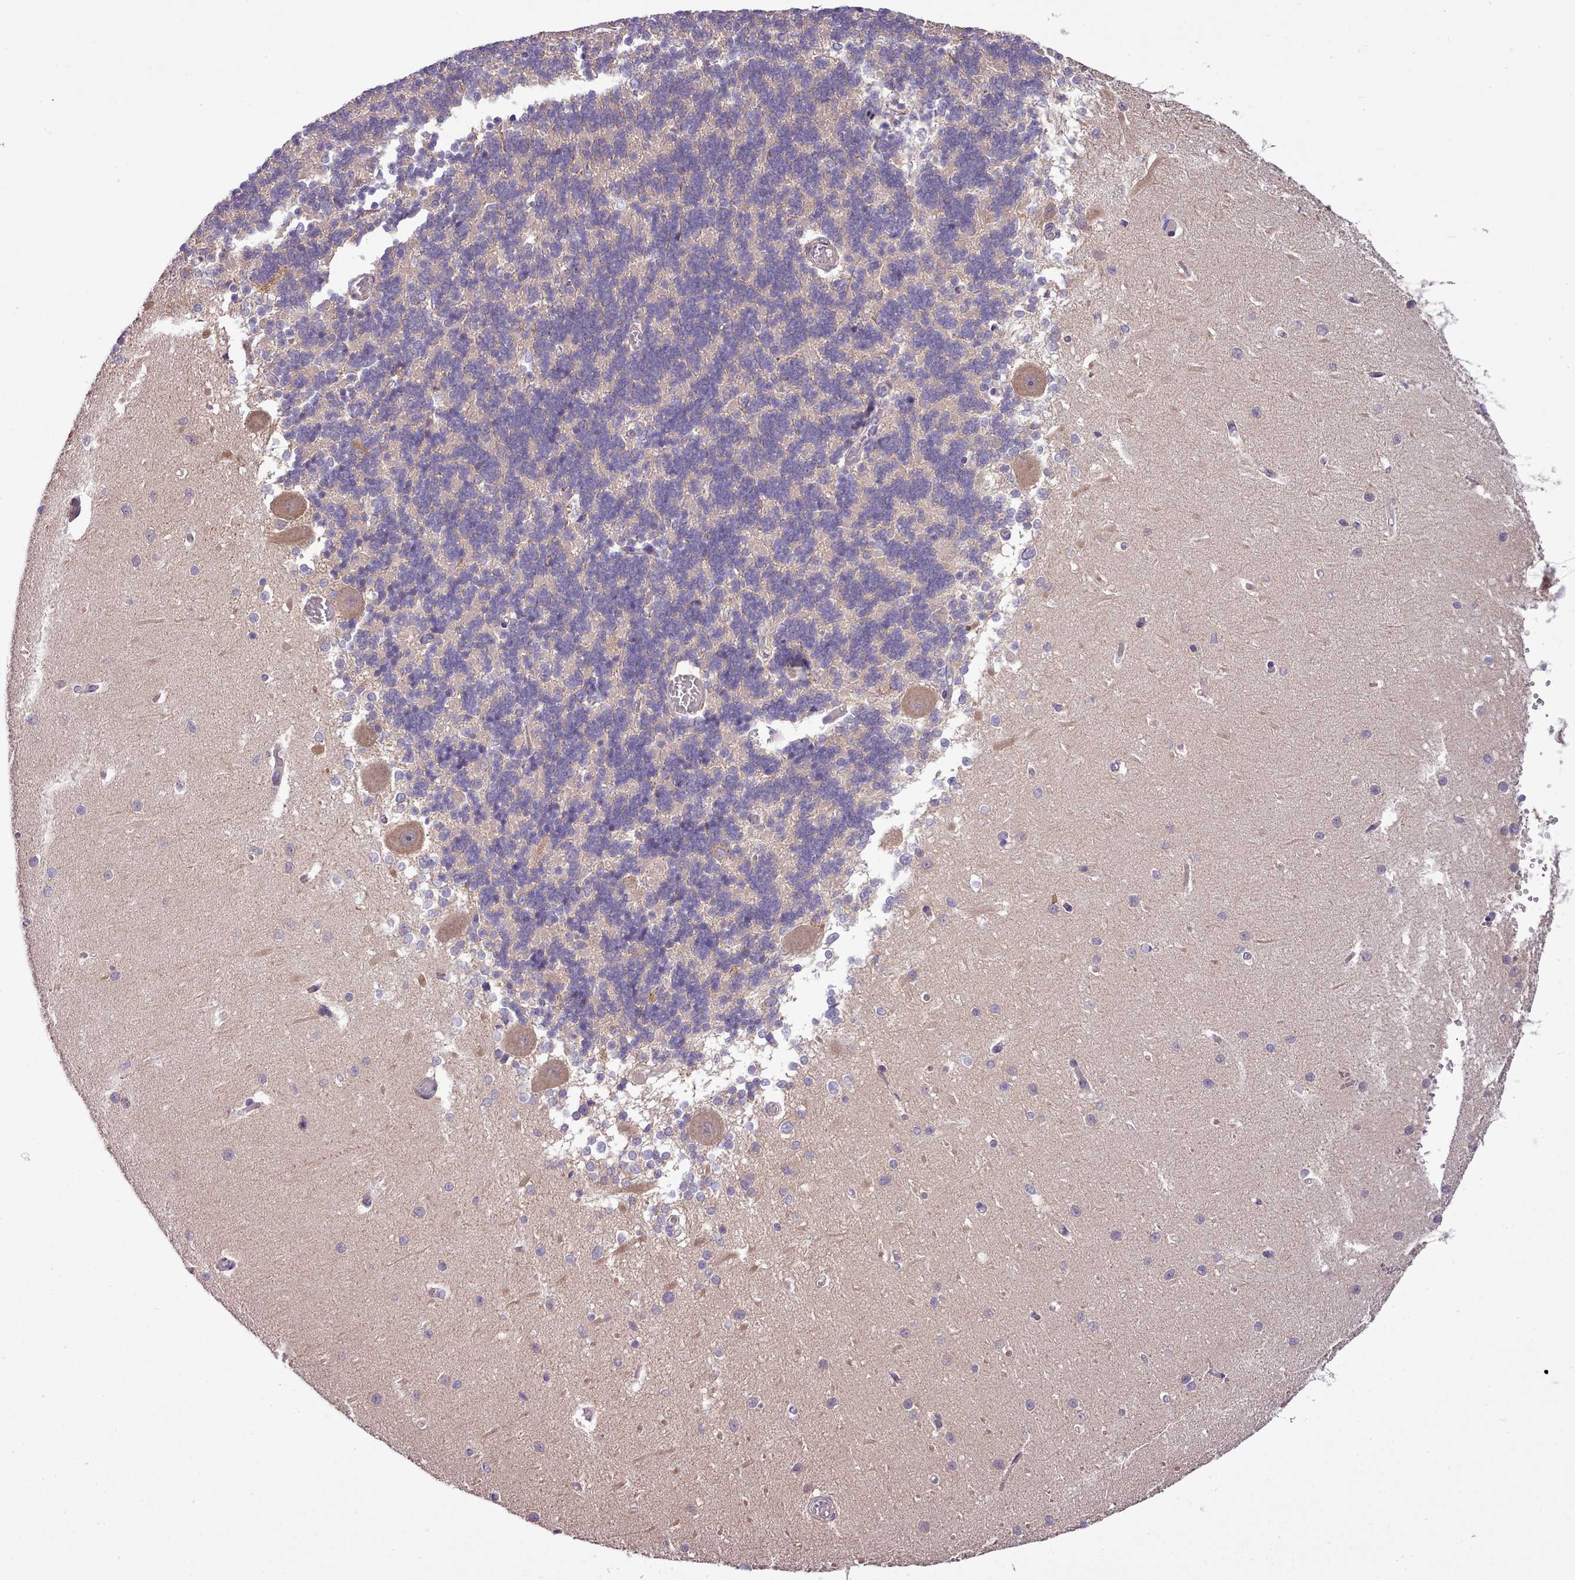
{"staining": {"intensity": "negative", "quantity": "none", "location": "none"}, "tissue": "cerebellum", "cell_type": "Cells in granular layer", "image_type": "normal", "snomed": [{"axis": "morphology", "description": "Normal tissue, NOS"}, {"axis": "topography", "description": "Cerebellum"}], "caption": "IHC image of unremarkable human cerebellum stained for a protein (brown), which demonstrates no staining in cells in granular layer. Nuclei are stained in blue.", "gene": "SETX", "patient": {"sex": "male", "age": 37}}